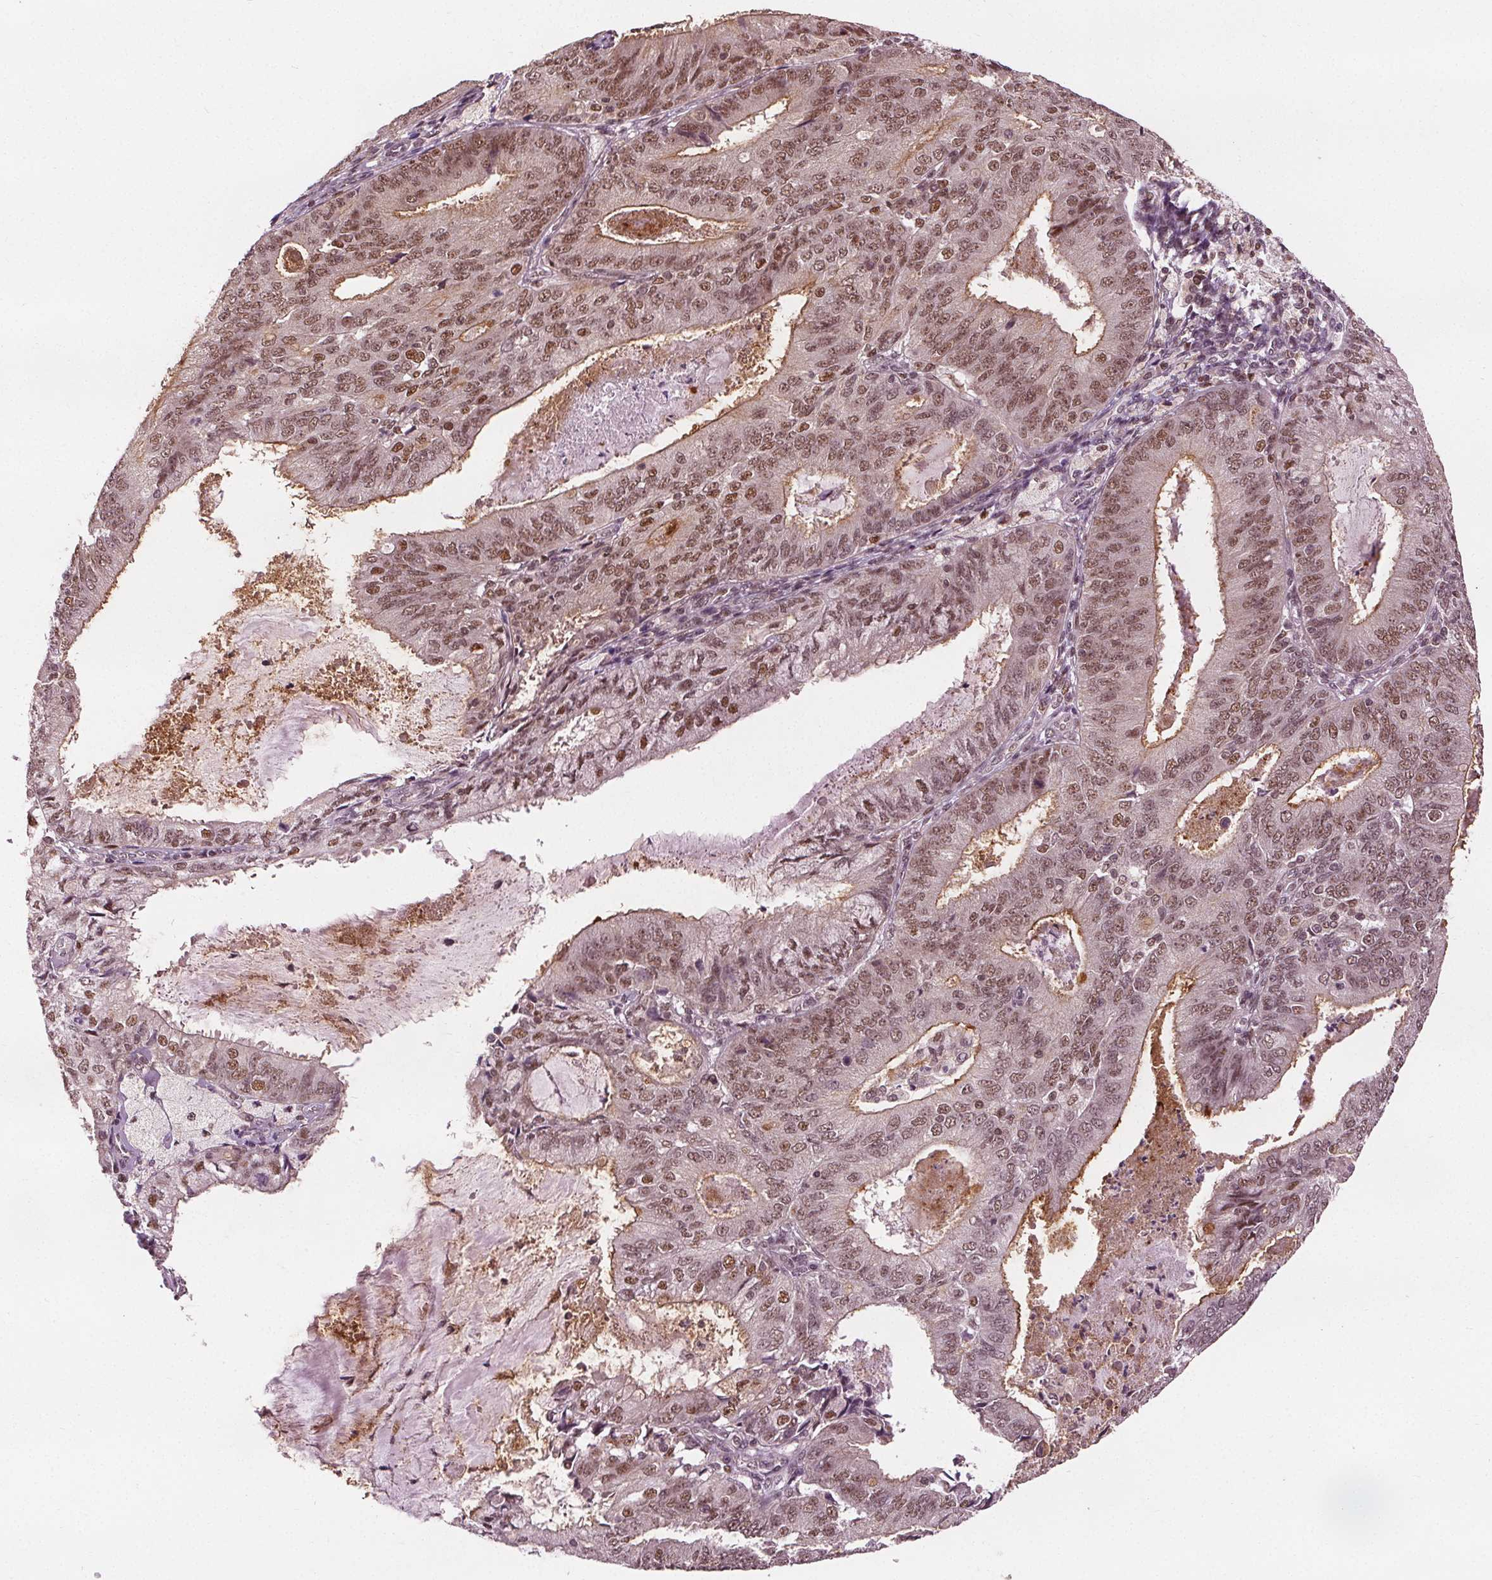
{"staining": {"intensity": "moderate", "quantity": "25%-75%", "location": "cytoplasmic/membranous,nuclear"}, "tissue": "endometrial cancer", "cell_type": "Tumor cells", "image_type": "cancer", "snomed": [{"axis": "morphology", "description": "Adenocarcinoma, NOS"}, {"axis": "topography", "description": "Endometrium"}], "caption": "Immunohistochemical staining of human endometrial cancer exhibits moderate cytoplasmic/membranous and nuclear protein staining in about 25%-75% of tumor cells.", "gene": "DDX11", "patient": {"sex": "female", "age": 57}}